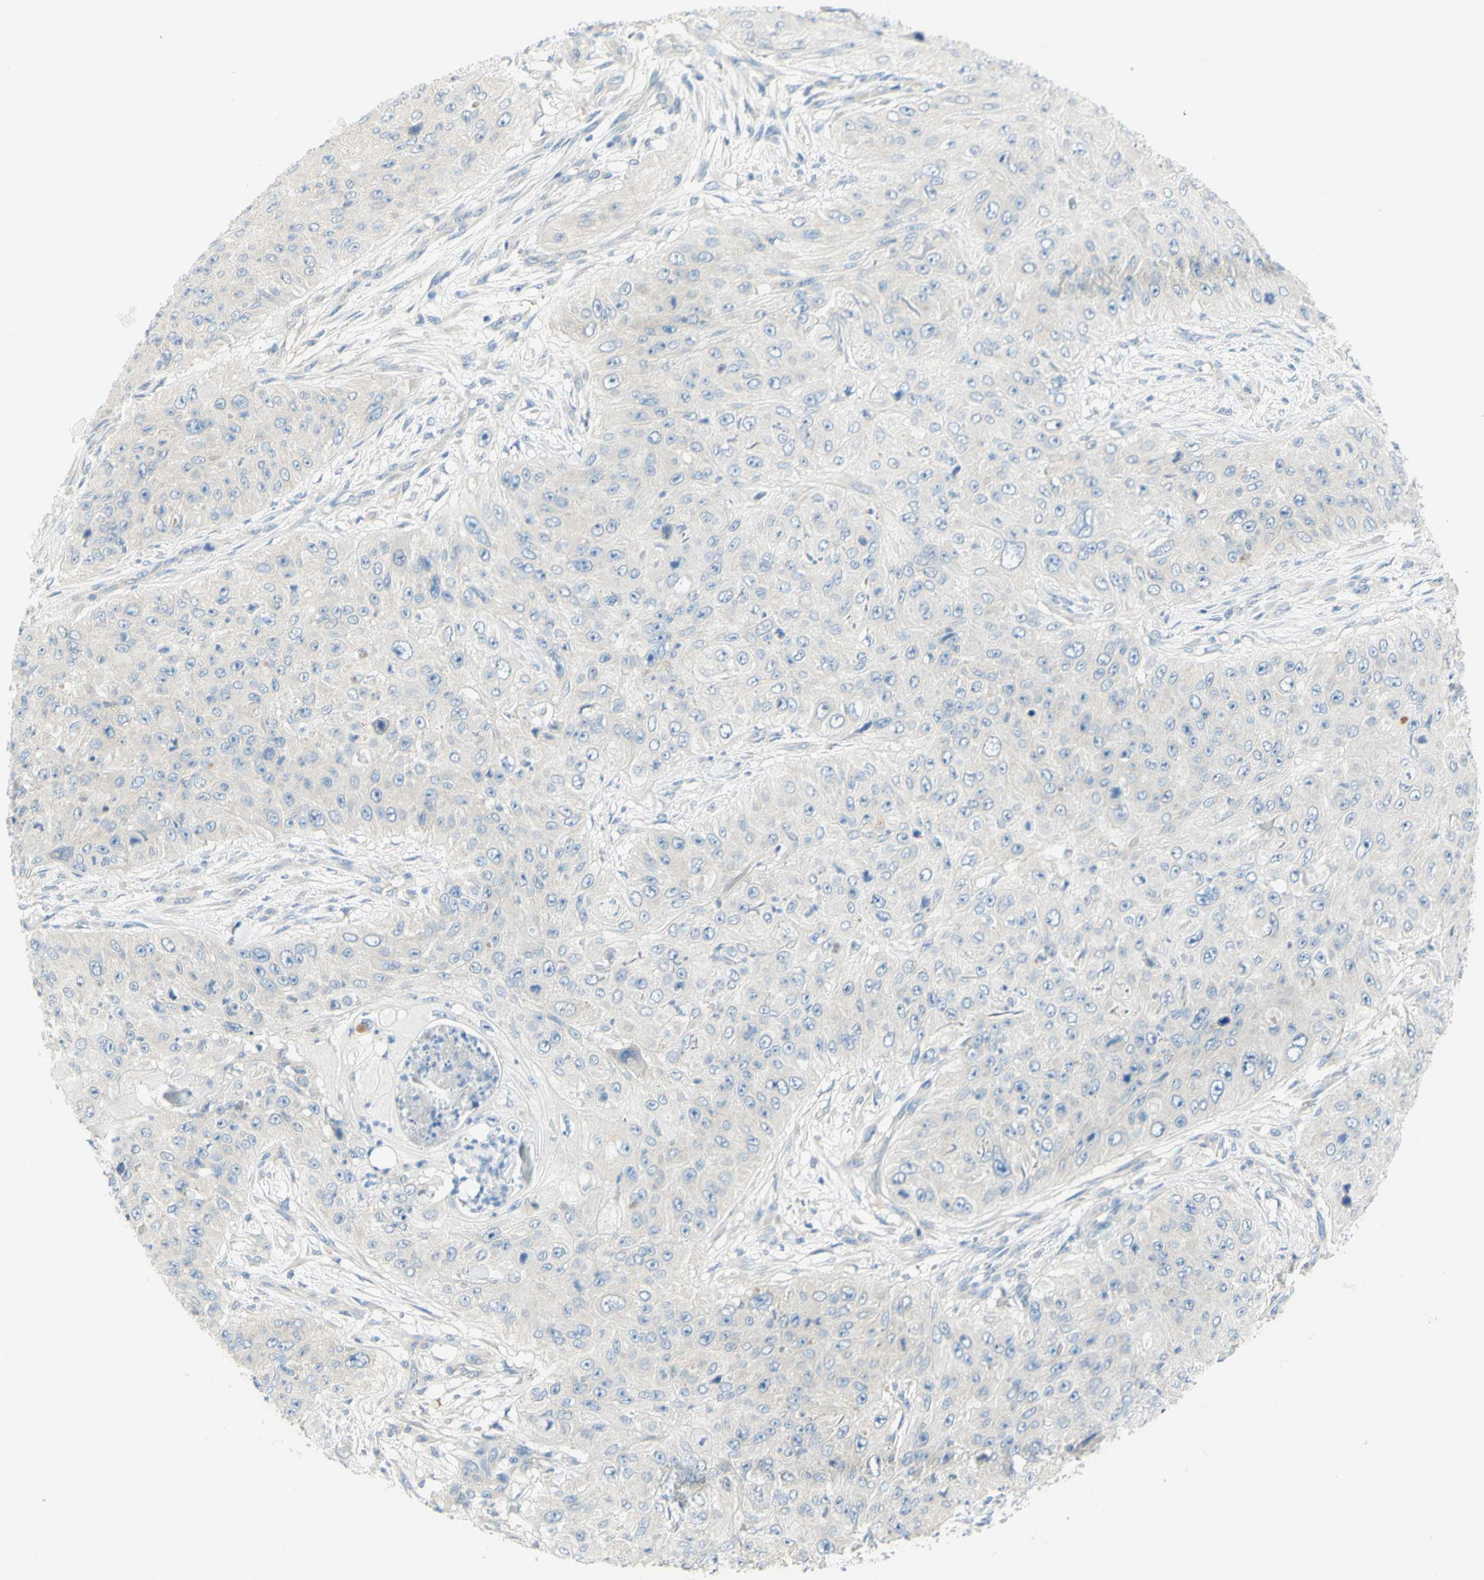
{"staining": {"intensity": "negative", "quantity": "none", "location": "none"}, "tissue": "skin cancer", "cell_type": "Tumor cells", "image_type": "cancer", "snomed": [{"axis": "morphology", "description": "Squamous cell carcinoma, NOS"}, {"axis": "topography", "description": "Skin"}], "caption": "Tumor cells show no significant protein expression in squamous cell carcinoma (skin). The staining was performed using DAB (3,3'-diaminobenzidine) to visualize the protein expression in brown, while the nuclei were stained in blue with hematoxylin (Magnification: 20x).", "gene": "GCNT3", "patient": {"sex": "female", "age": 80}}